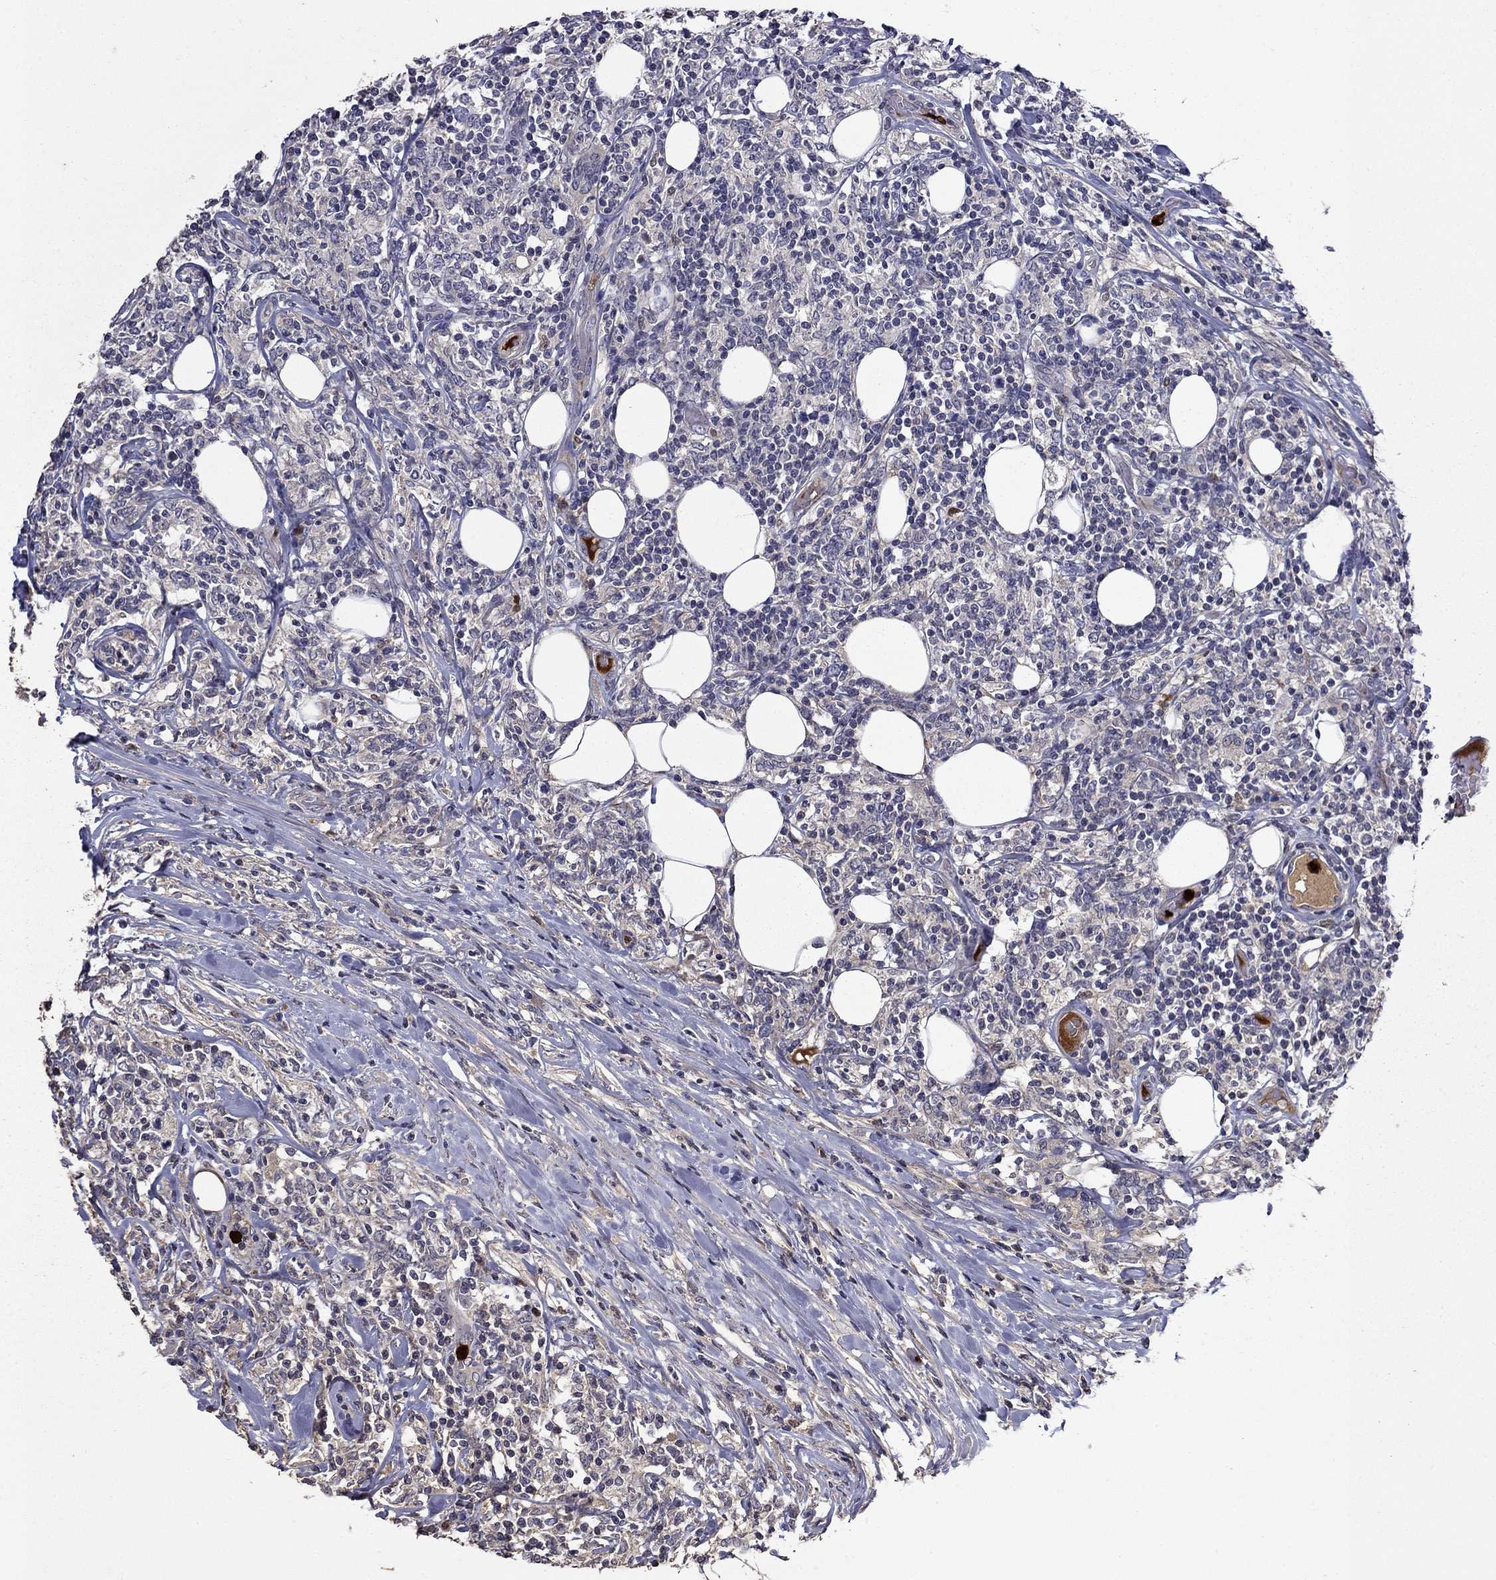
{"staining": {"intensity": "negative", "quantity": "none", "location": "none"}, "tissue": "lymphoma", "cell_type": "Tumor cells", "image_type": "cancer", "snomed": [{"axis": "morphology", "description": "Malignant lymphoma, non-Hodgkin's type, High grade"}, {"axis": "topography", "description": "Lymph node"}], "caption": "The histopathology image reveals no significant staining in tumor cells of lymphoma. Nuclei are stained in blue.", "gene": "SATB1", "patient": {"sex": "female", "age": 84}}